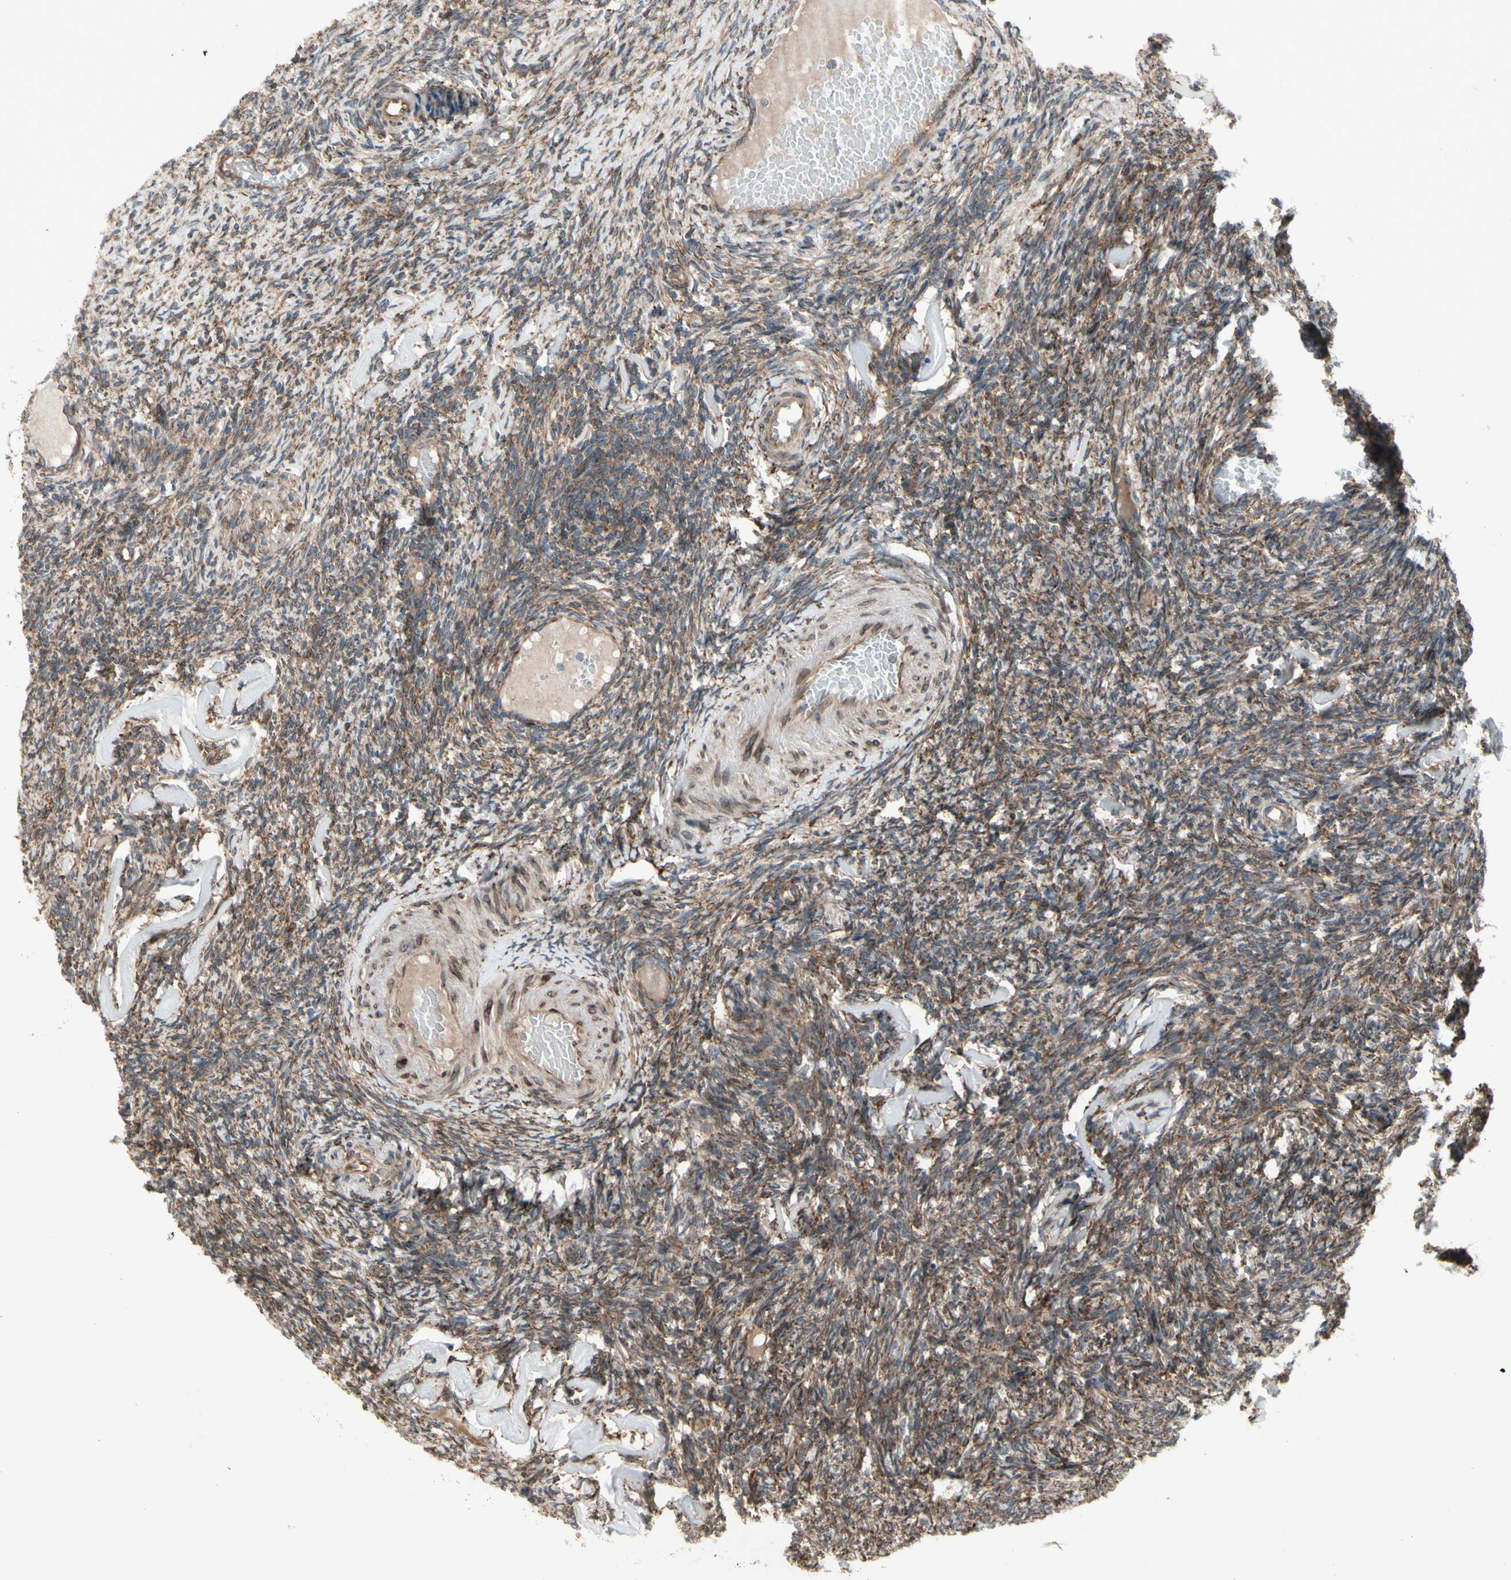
{"staining": {"intensity": "moderate", "quantity": ">75%", "location": "cytoplasmic/membranous"}, "tissue": "ovary", "cell_type": "Ovarian stroma cells", "image_type": "normal", "snomed": [{"axis": "morphology", "description": "Normal tissue, NOS"}, {"axis": "topography", "description": "Ovary"}], "caption": "DAB (3,3'-diaminobenzidine) immunohistochemical staining of benign ovary demonstrates moderate cytoplasmic/membranous protein positivity in about >75% of ovarian stroma cells. (brown staining indicates protein expression, while blue staining denotes nuclei).", "gene": "SLC39A9", "patient": {"sex": "female", "age": 60}}